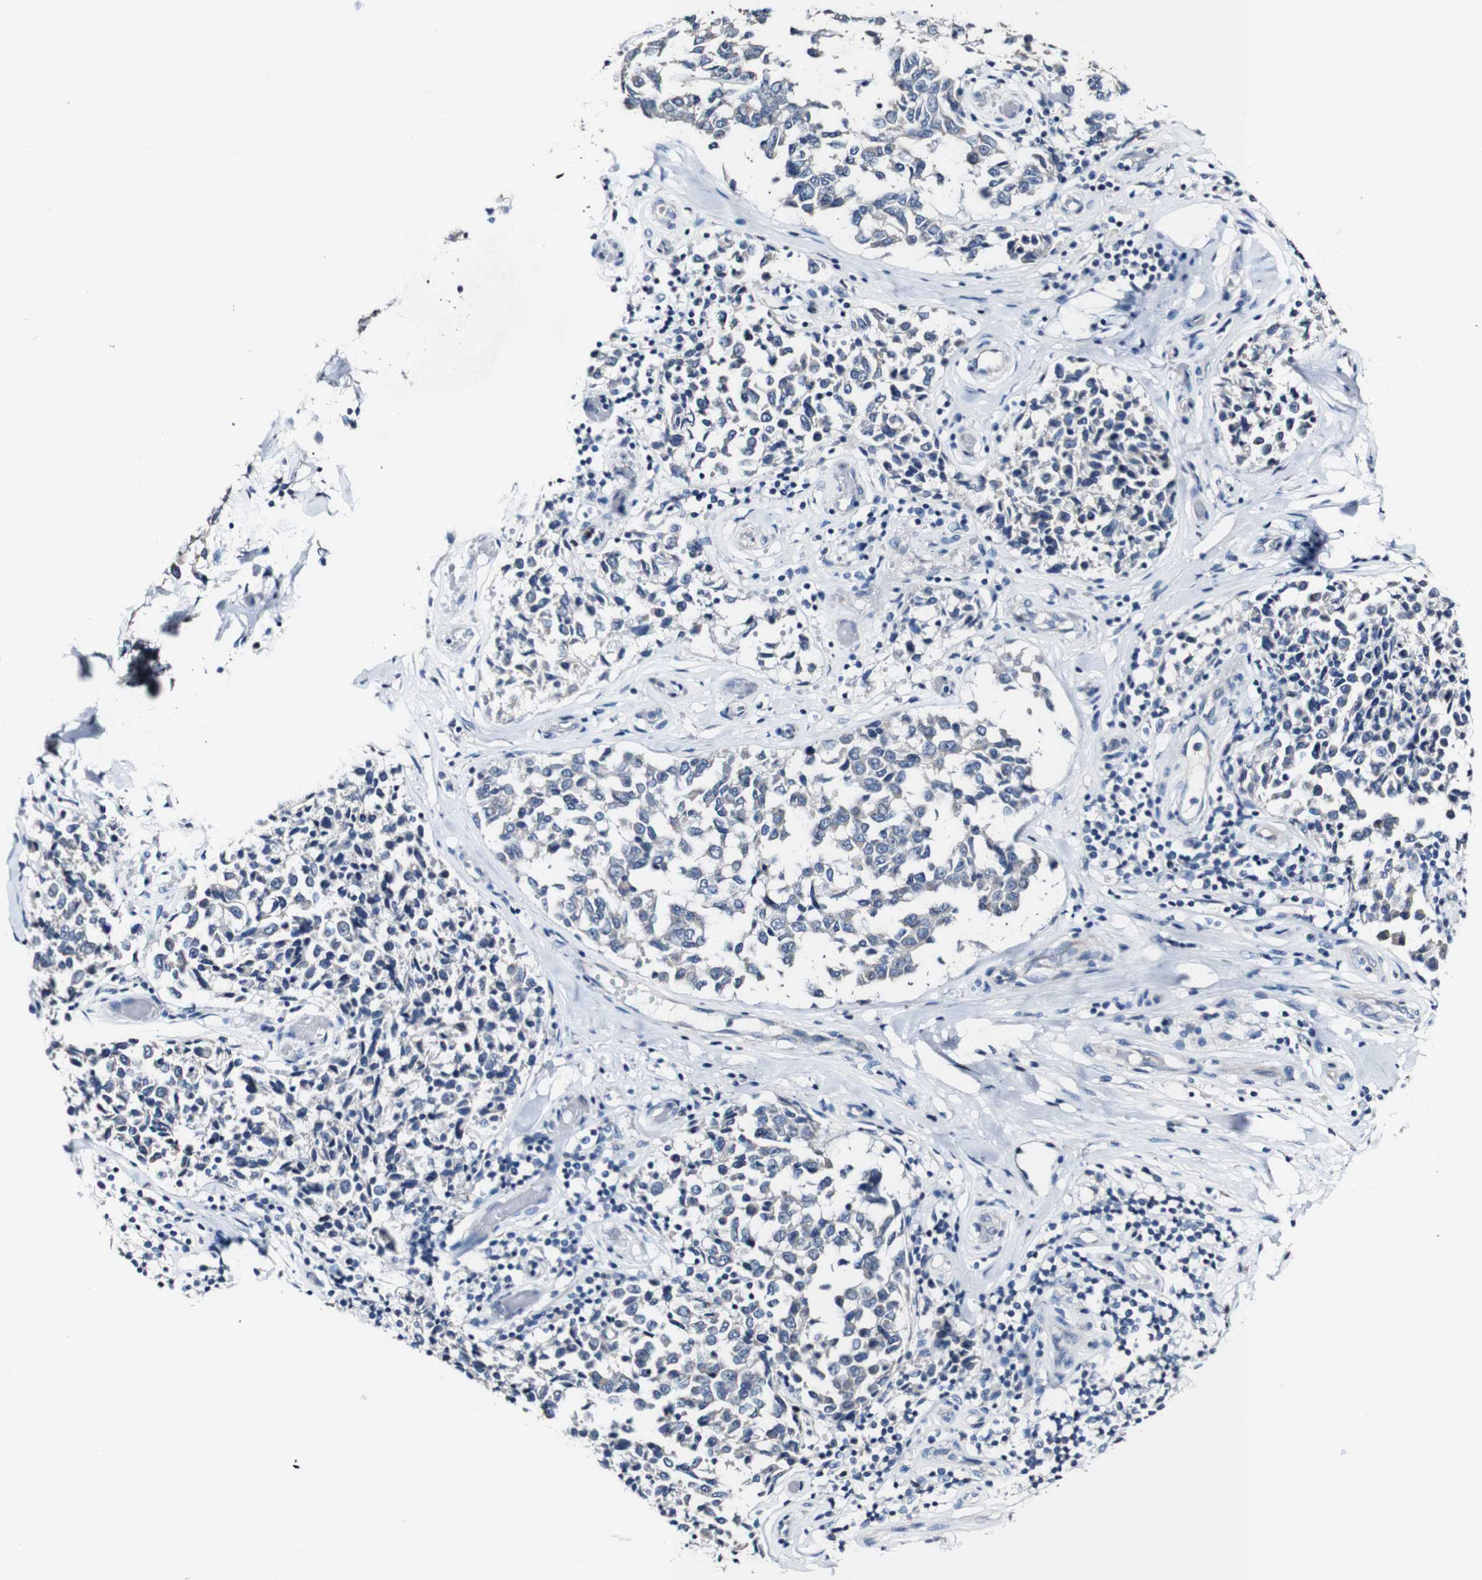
{"staining": {"intensity": "negative", "quantity": "none", "location": "none"}, "tissue": "melanoma", "cell_type": "Tumor cells", "image_type": "cancer", "snomed": [{"axis": "morphology", "description": "Malignant melanoma, NOS"}, {"axis": "topography", "description": "Skin"}], "caption": "Tumor cells show no significant staining in malignant melanoma. Brightfield microscopy of immunohistochemistry stained with DAB (brown) and hematoxylin (blue), captured at high magnification.", "gene": "GRAMD1A", "patient": {"sex": "female", "age": 64}}